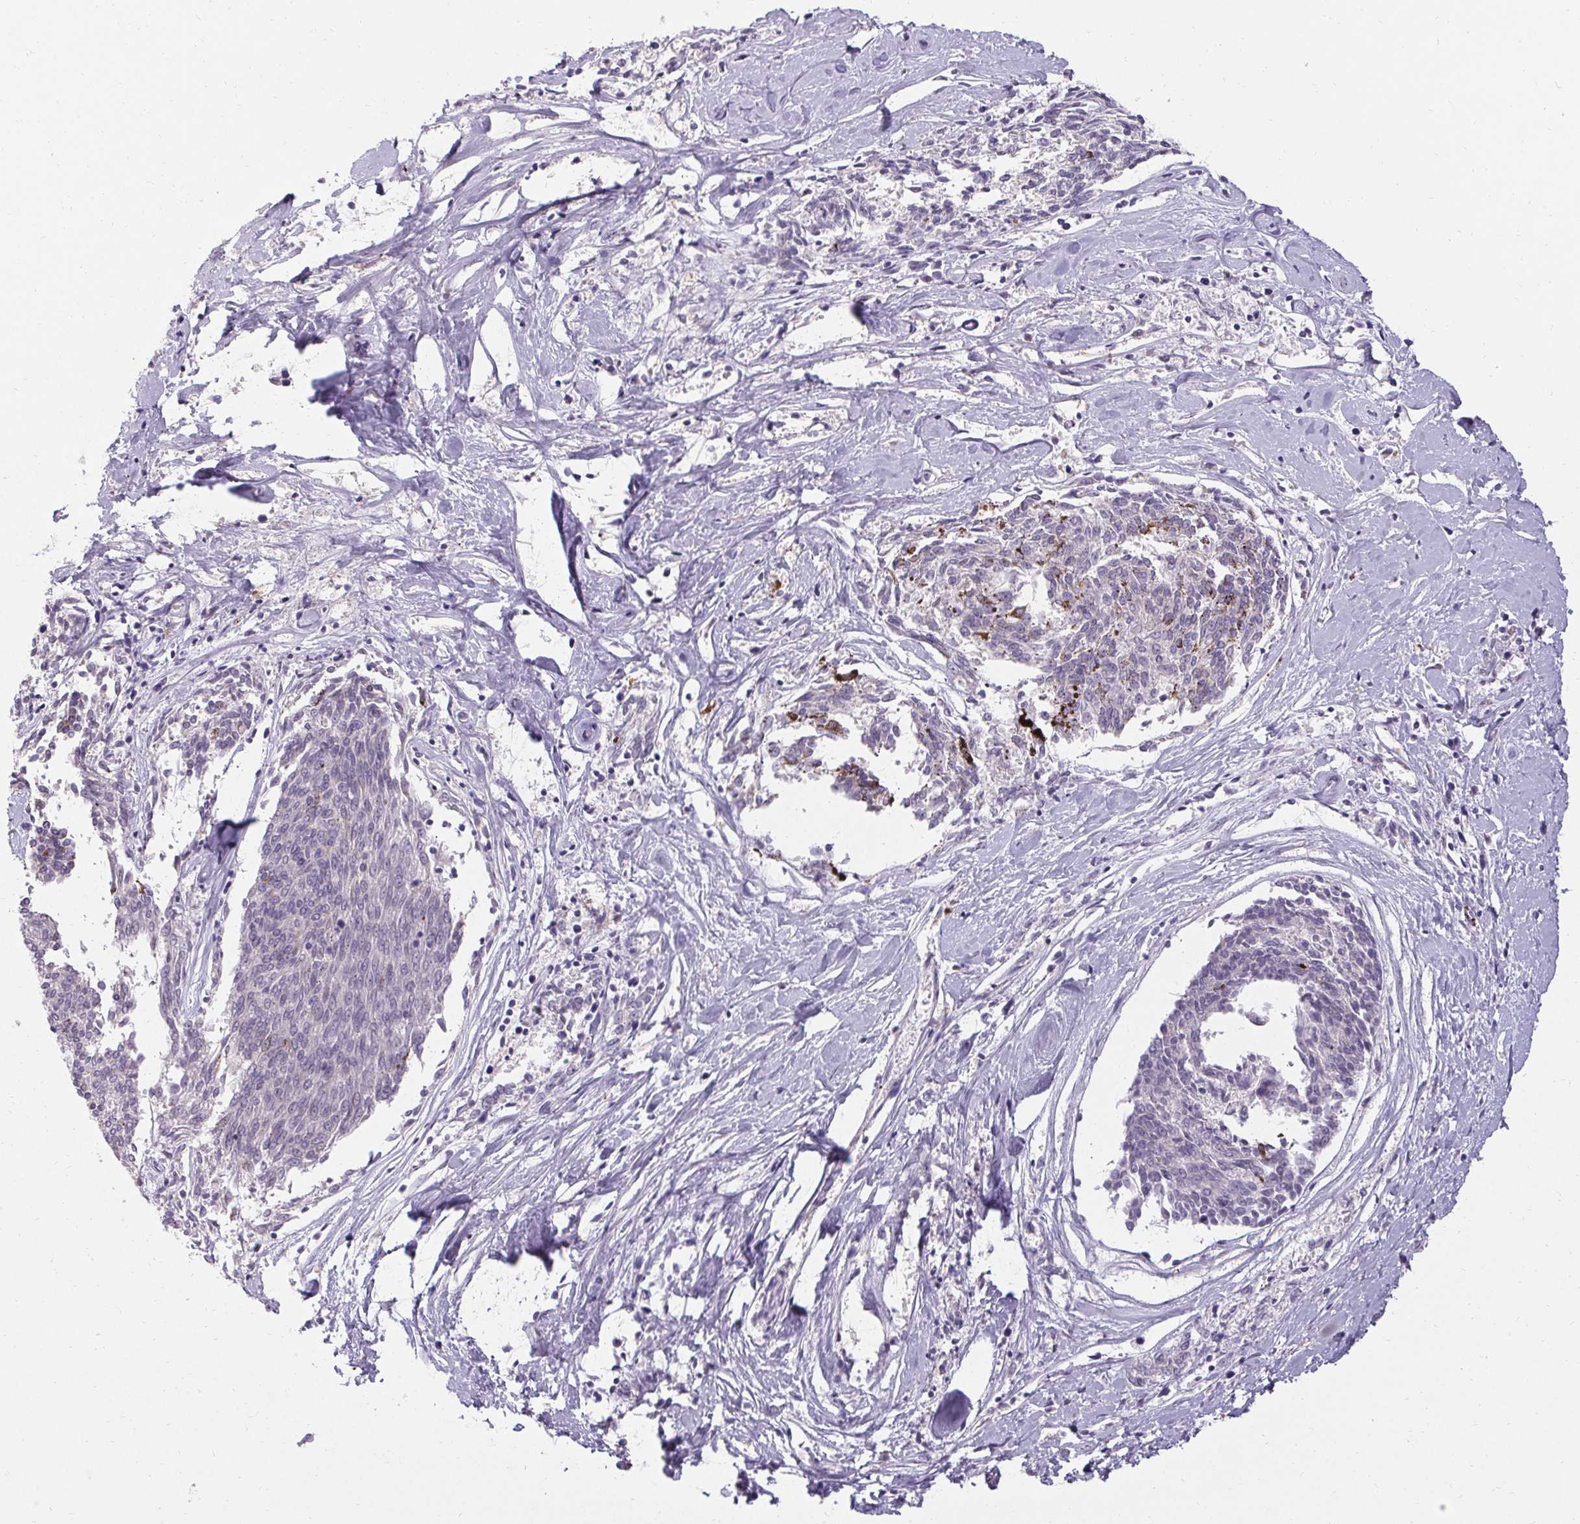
{"staining": {"intensity": "negative", "quantity": "none", "location": "none"}, "tissue": "melanoma", "cell_type": "Tumor cells", "image_type": "cancer", "snomed": [{"axis": "morphology", "description": "Malignant melanoma, NOS"}, {"axis": "topography", "description": "Skin"}], "caption": "IHC micrograph of neoplastic tissue: human malignant melanoma stained with DAB shows no significant protein staining in tumor cells.", "gene": "HSD17B3", "patient": {"sex": "female", "age": 72}}